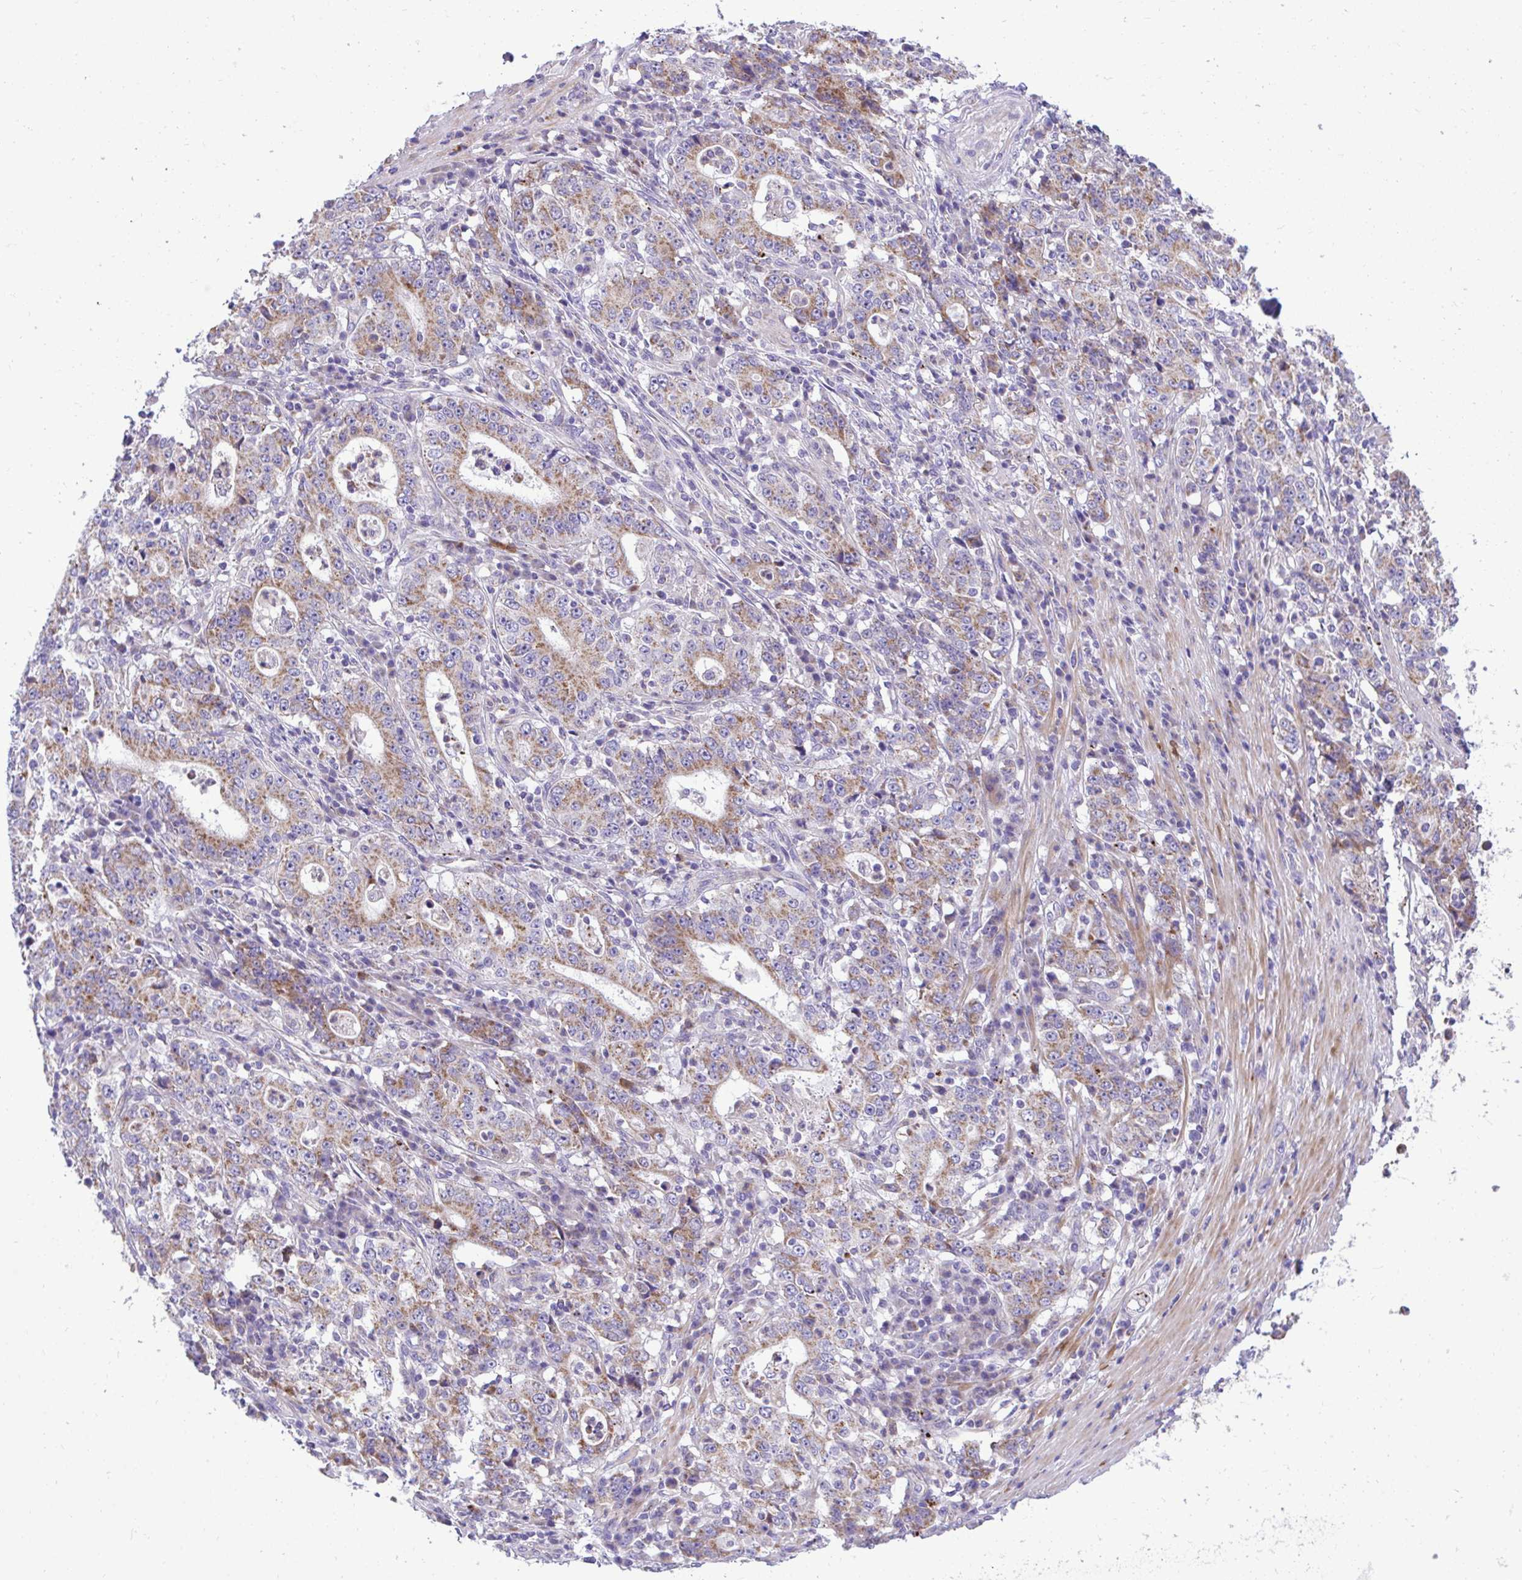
{"staining": {"intensity": "moderate", "quantity": ">75%", "location": "cytoplasmic/membranous"}, "tissue": "stomach cancer", "cell_type": "Tumor cells", "image_type": "cancer", "snomed": [{"axis": "morphology", "description": "Normal tissue, NOS"}, {"axis": "morphology", "description": "Adenocarcinoma, NOS"}, {"axis": "topography", "description": "Stomach, upper"}, {"axis": "topography", "description": "Stomach"}], "caption": "Immunohistochemistry (IHC) photomicrograph of neoplastic tissue: stomach adenocarcinoma stained using IHC displays medium levels of moderate protein expression localized specifically in the cytoplasmic/membranous of tumor cells, appearing as a cytoplasmic/membranous brown color.", "gene": "MRPS16", "patient": {"sex": "male", "age": 59}}